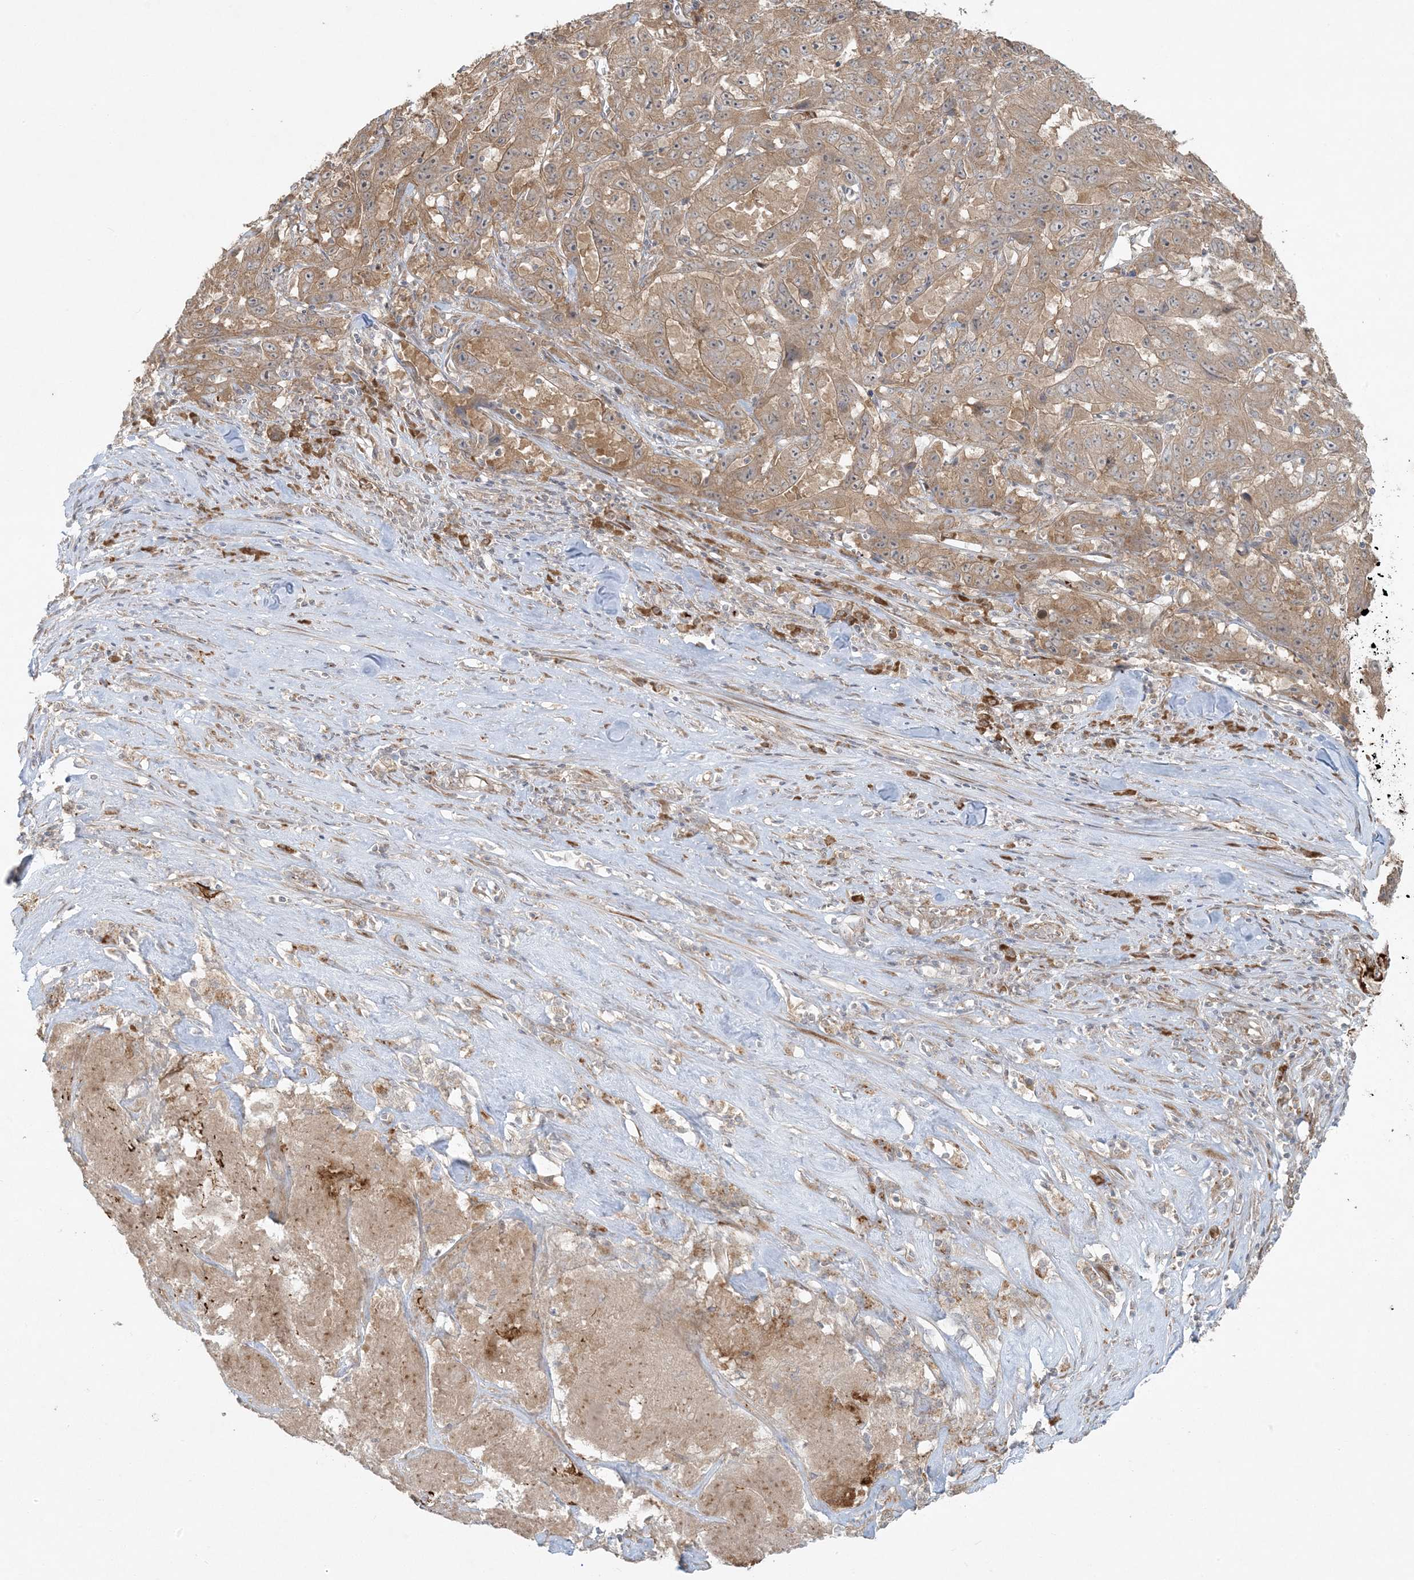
{"staining": {"intensity": "moderate", "quantity": ">75%", "location": "cytoplasmic/membranous"}, "tissue": "pancreatic cancer", "cell_type": "Tumor cells", "image_type": "cancer", "snomed": [{"axis": "morphology", "description": "Adenocarcinoma, NOS"}, {"axis": "topography", "description": "Pancreas"}], "caption": "Pancreatic cancer (adenocarcinoma) stained with DAB immunohistochemistry (IHC) reveals medium levels of moderate cytoplasmic/membranous expression in approximately >75% of tumor cells. Immunohistochemistry stains the protein of interest in brown and the nuclei are stained blue.", "gene": "ZNF263", "patient": {"sex": "male", "age": 63}}